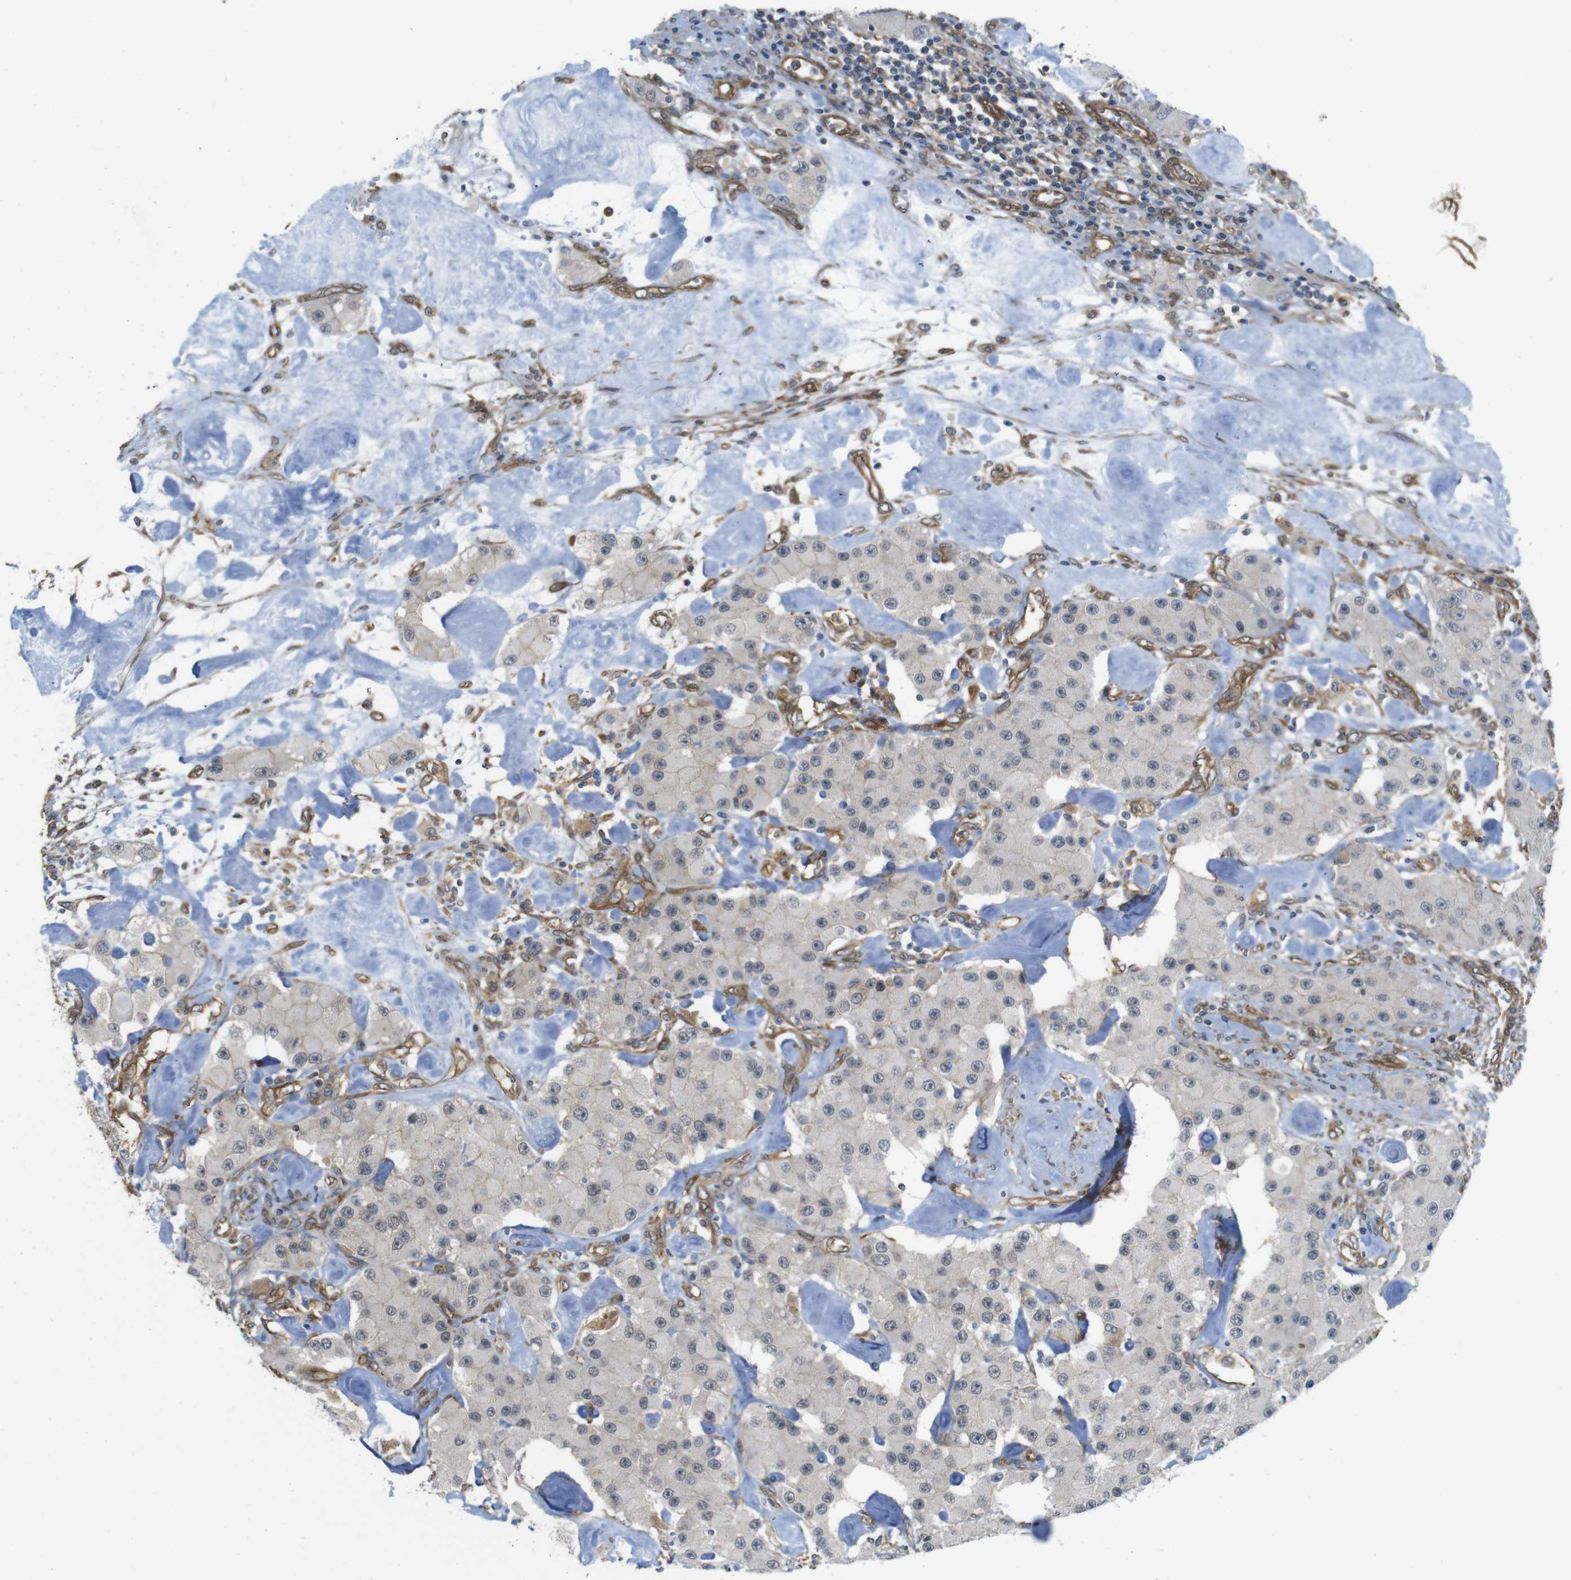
{"staining": {"intensity": "negative", "quantity": "none", "location": "none"}, "tissue": "carcinoid", "cell_type": "Tumor cells", "image_type": "cancer", "snomed": [{"axis": "morphology", "description": "Carcinoid, malignant, NOS"}, {"axis": "topography", "description": "Pancreas"}], "caption": "Tumor cells are negative for protein expression in human carcinoid. (IHC, brightfield microscopy, high magnification).", "gene": "ZDHHC5", "patient": {"sex": "male", "age": 41}}